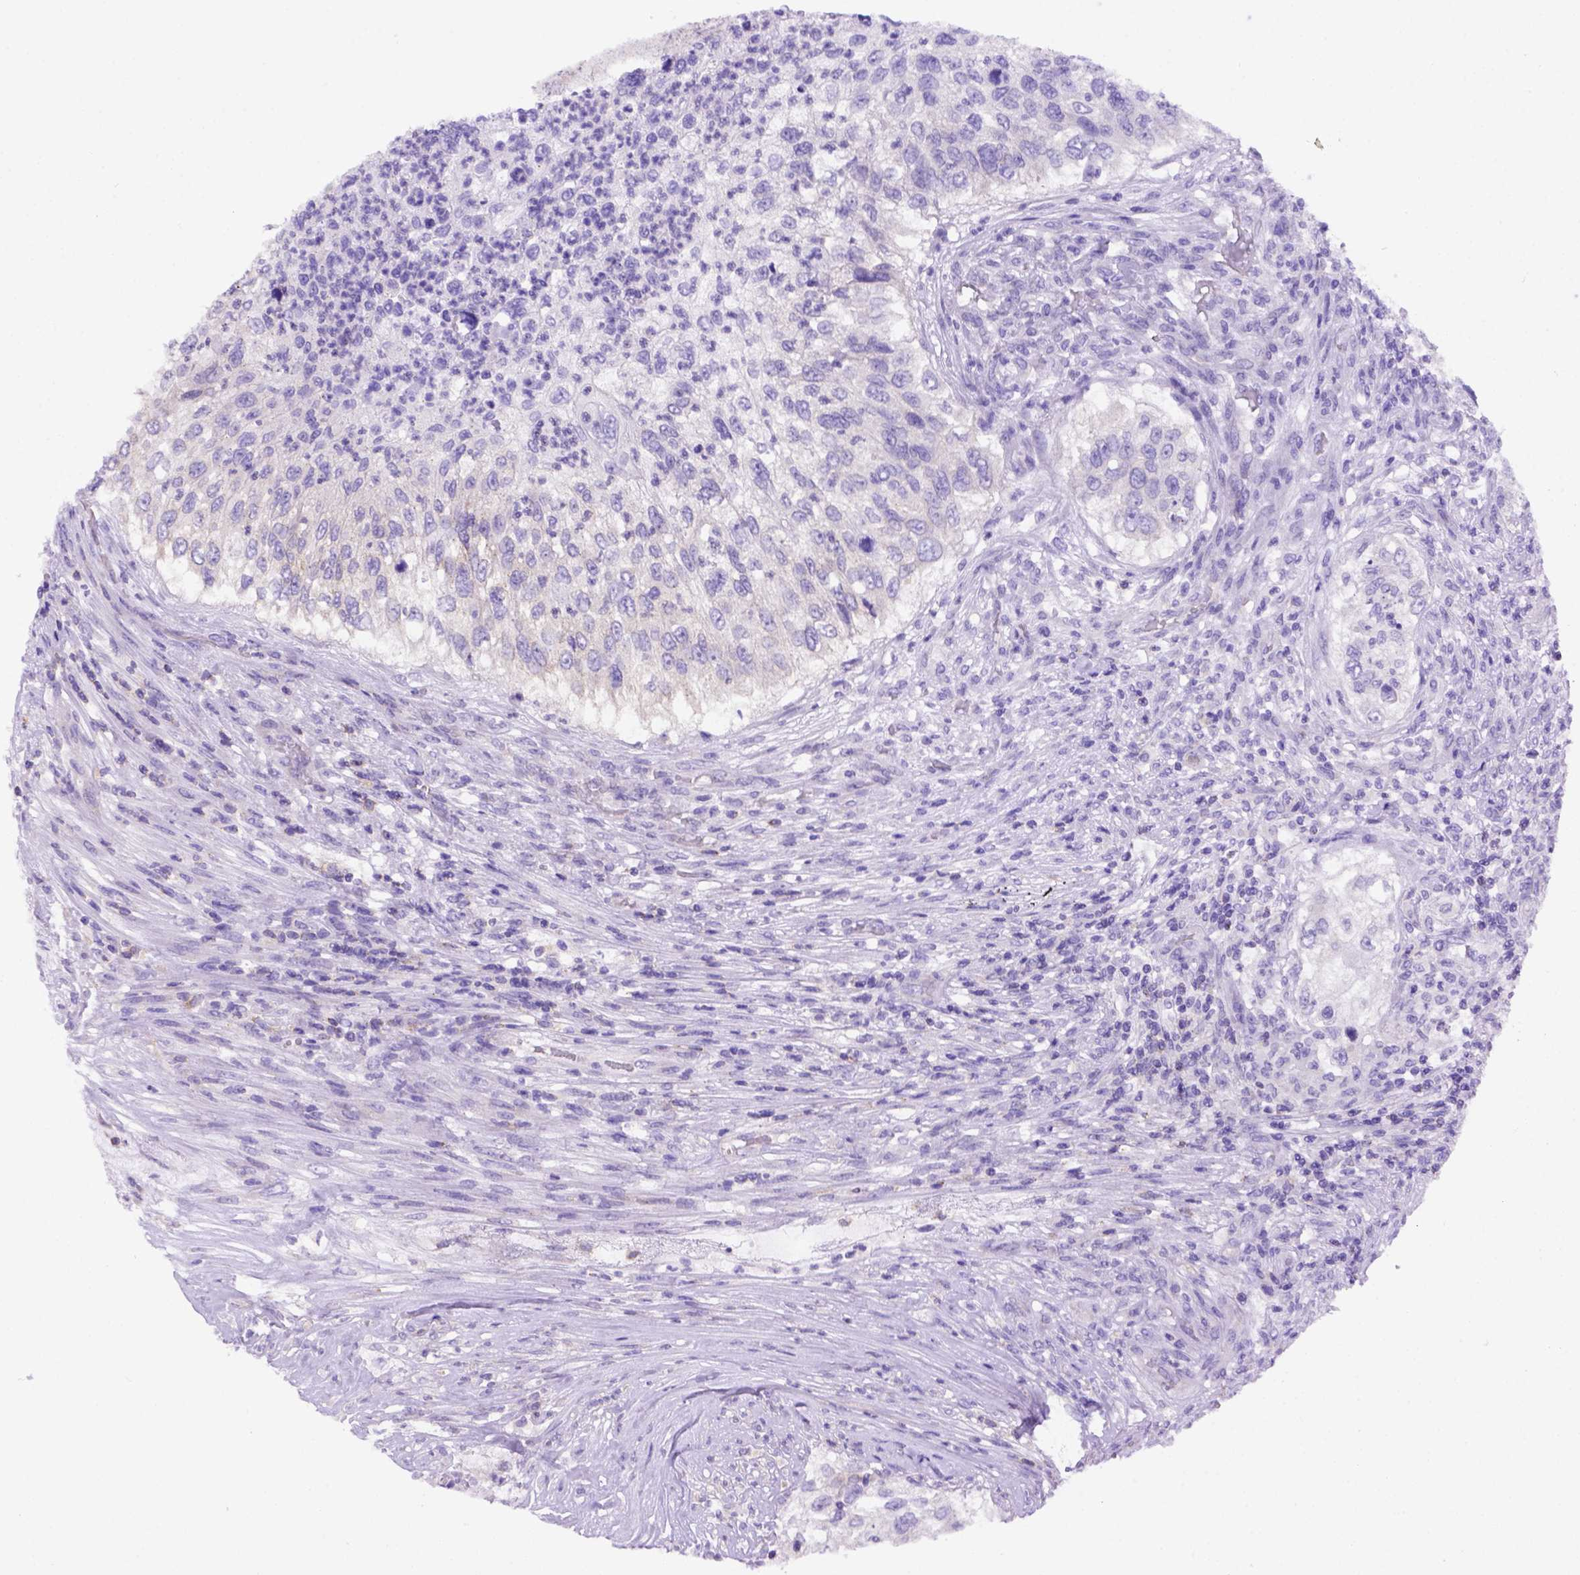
{"staining": {"intensity": "weak", "quantity": "25%-75%", "location": "cytoplasmic/membranous"}, "tissue": "urothelial cancer", "cell_type": "Tumor cells", "image_type": "cancer", "snomed": [{"axis": "morphology", "description": "Urothelial carcinoma, High grade"}, {"axis": "topography", "description": "Urinary bladder"}], "caption": "Immunohistochemical staining of human high-grade urothelial carcinoma displays low levels of weak cytoplasmic/membranous protein positivity in about 25%-75% of tumor cells. (DAB = brown stain, brightfield microscopy at high magnification).", "gene": "FOXI1", "patient": {"sex": "female", "age": 60}}